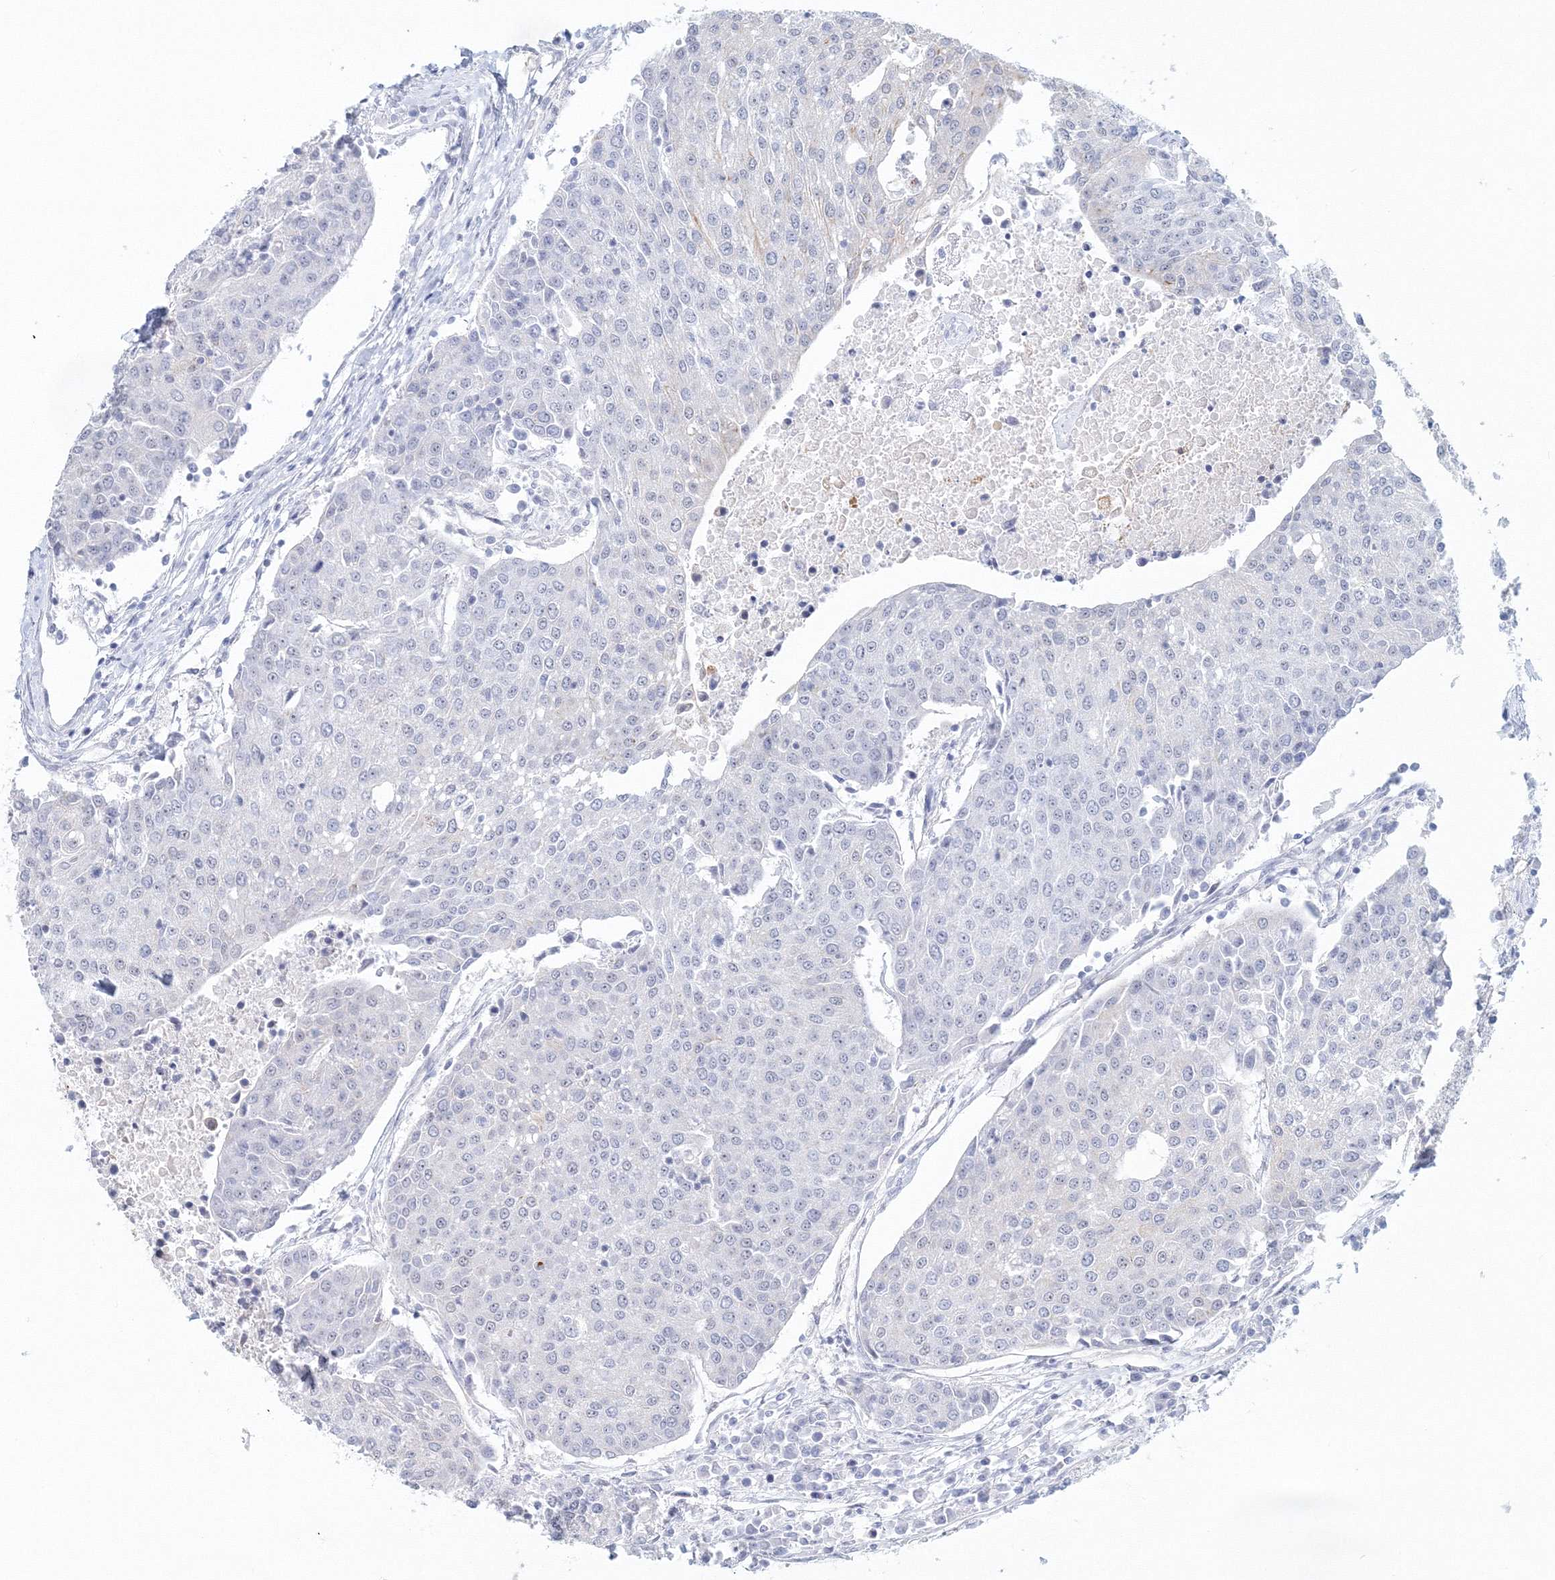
{"staining": {"intensity": "negative", "quantity": "none", "location": "none"}, "tissue": "urothelial cancer", "cell_type": "Tumor cells", "image_type": "cancer", "snomed": [{"axis": "morphology", "description": "Urothelial carcinoma, High grade"}, {"axis": "topography", "description": "Urinary bladder"}], "caption": "High magnification brightfield microscopy of high-grade urothelial carcinoma stained with DAB (brown) and counterstained with hematoxylin (blue): tumor cells show no significant staining.", "gene": "VSIG1", "patient": {"sex": "female", "age": 85}}